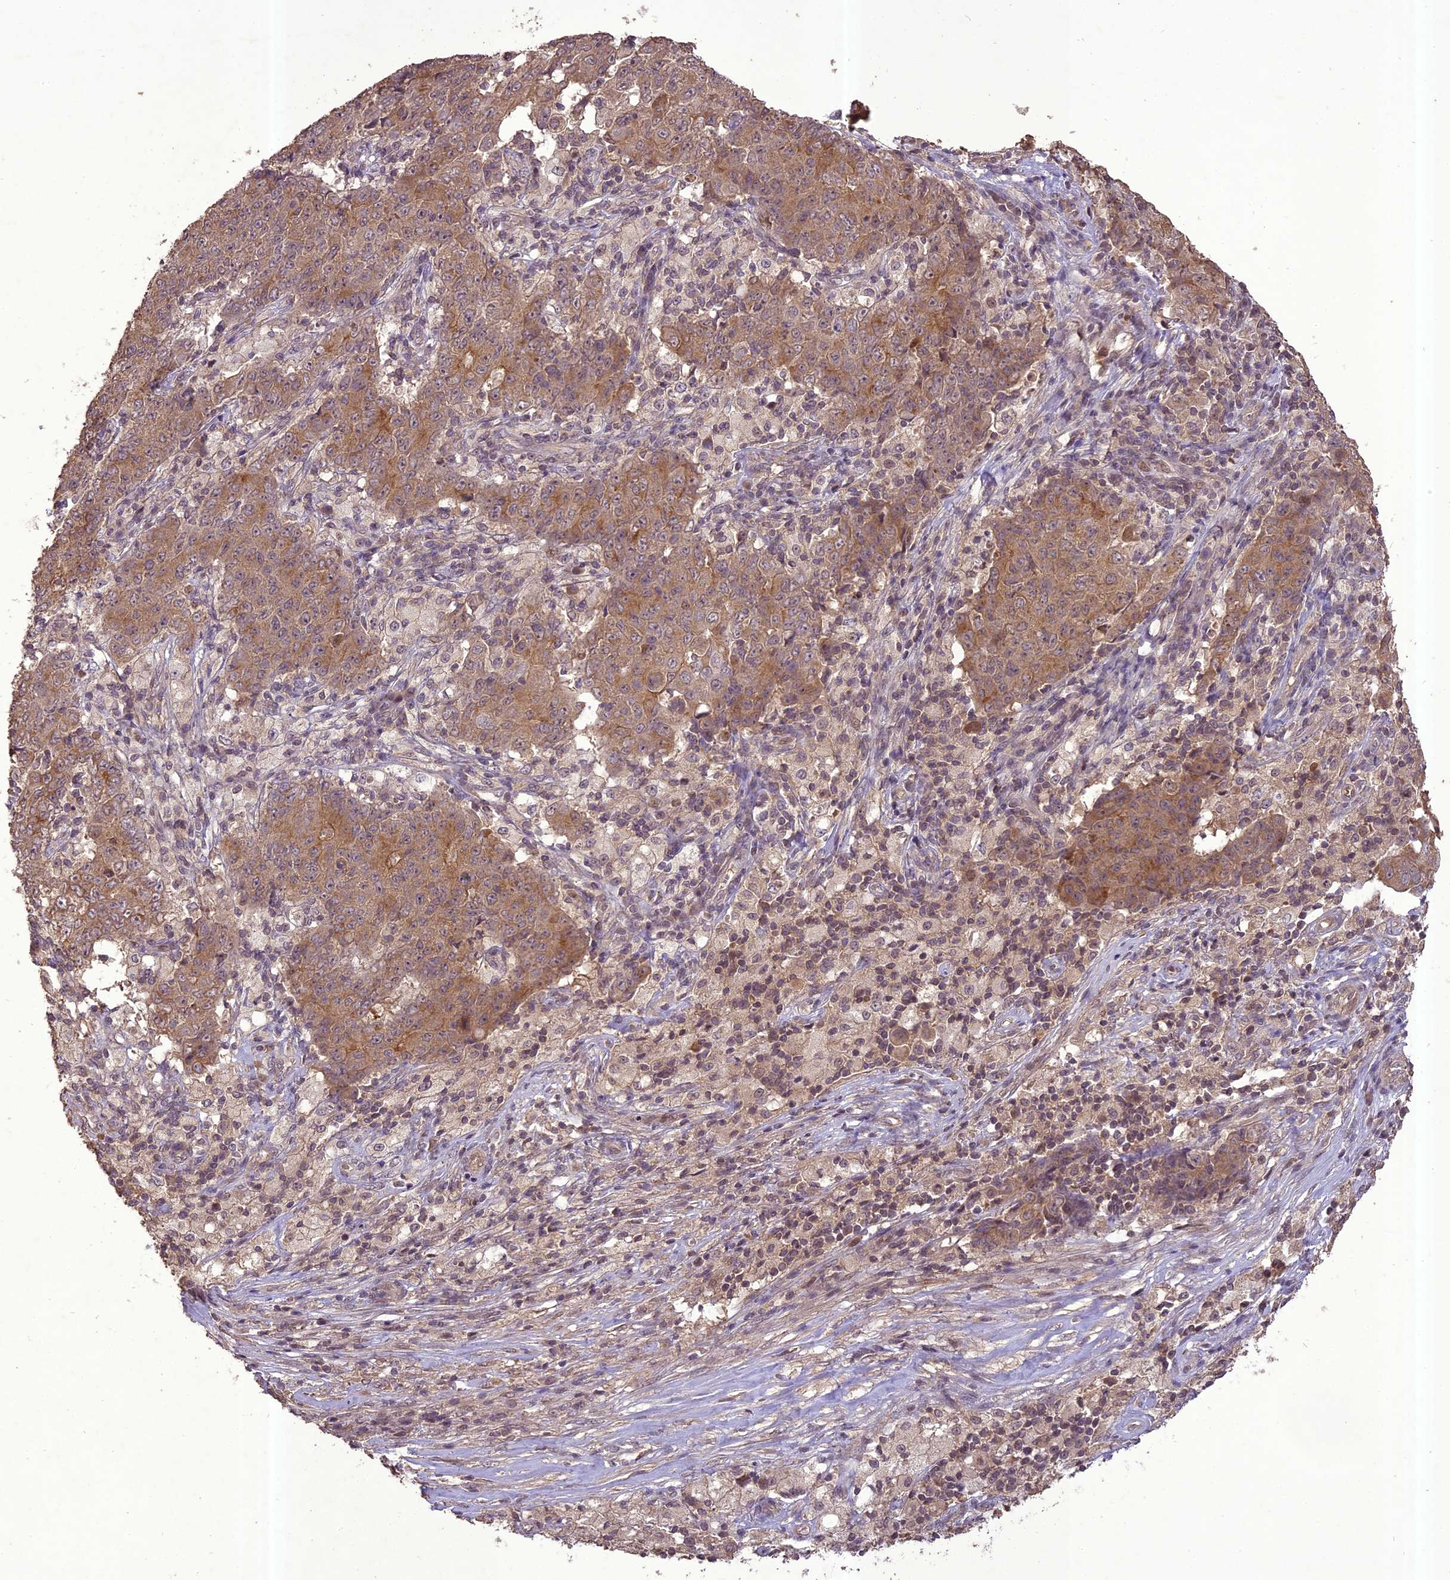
{"staining": {"intensity": "moderate", "quantity": "25%-75%", "location": "cytoplasmic/membranous"}, "tissue": "ovarian cancer", "cell_type": "Tumor cells", "image_type": "cancer", "snomed": [{"axis": "morphology", "description": "Carcinoma, endometroid"}, {"axis": "topography", "description": "Ovary"}], "caption": "Moderate cytoplasmic/membranous staining is seen in approximately 25%-75% of tumor cells in ovarian cancer.", "gene": "TIGD7", "patient": {"sex": "female", "age": 42}}